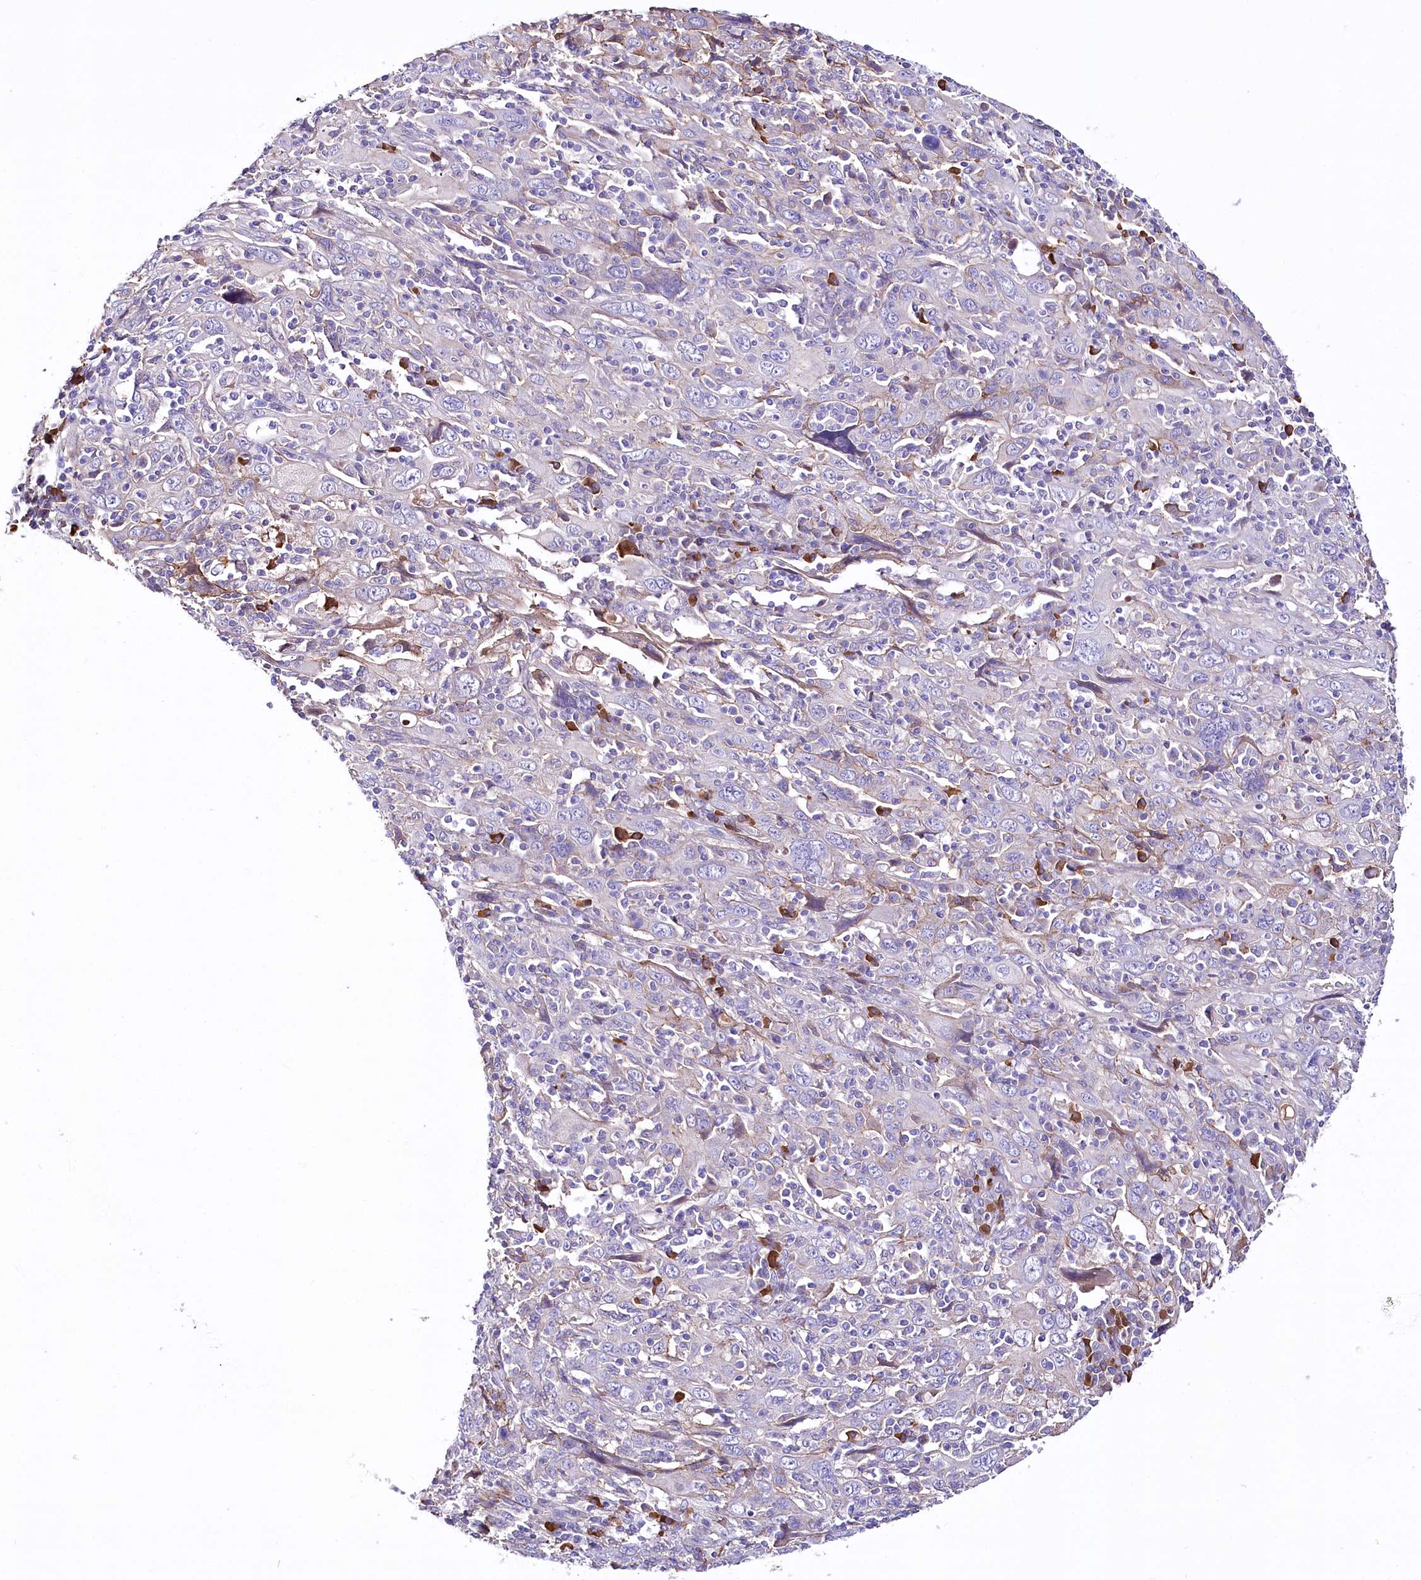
{"staining": {"intensity": "negative", "quantity": "none", "location": "none"}, "tissue": "cervical cancer", "cell_type": "Tumor cells", "image_type": "cancer", "snomed": [{"axis": "morphology", "description": "Squamous cell carcinoma, NOS"}, {"axis": "topography", "description": "Cervix"}], "caption": "Cervical squamous cell carcinoma stained for a protein using immunohistochemistry reveals no staining tumor cells.", "gene": "CEP164", "patient": {"sex": "female", "age": 46}}